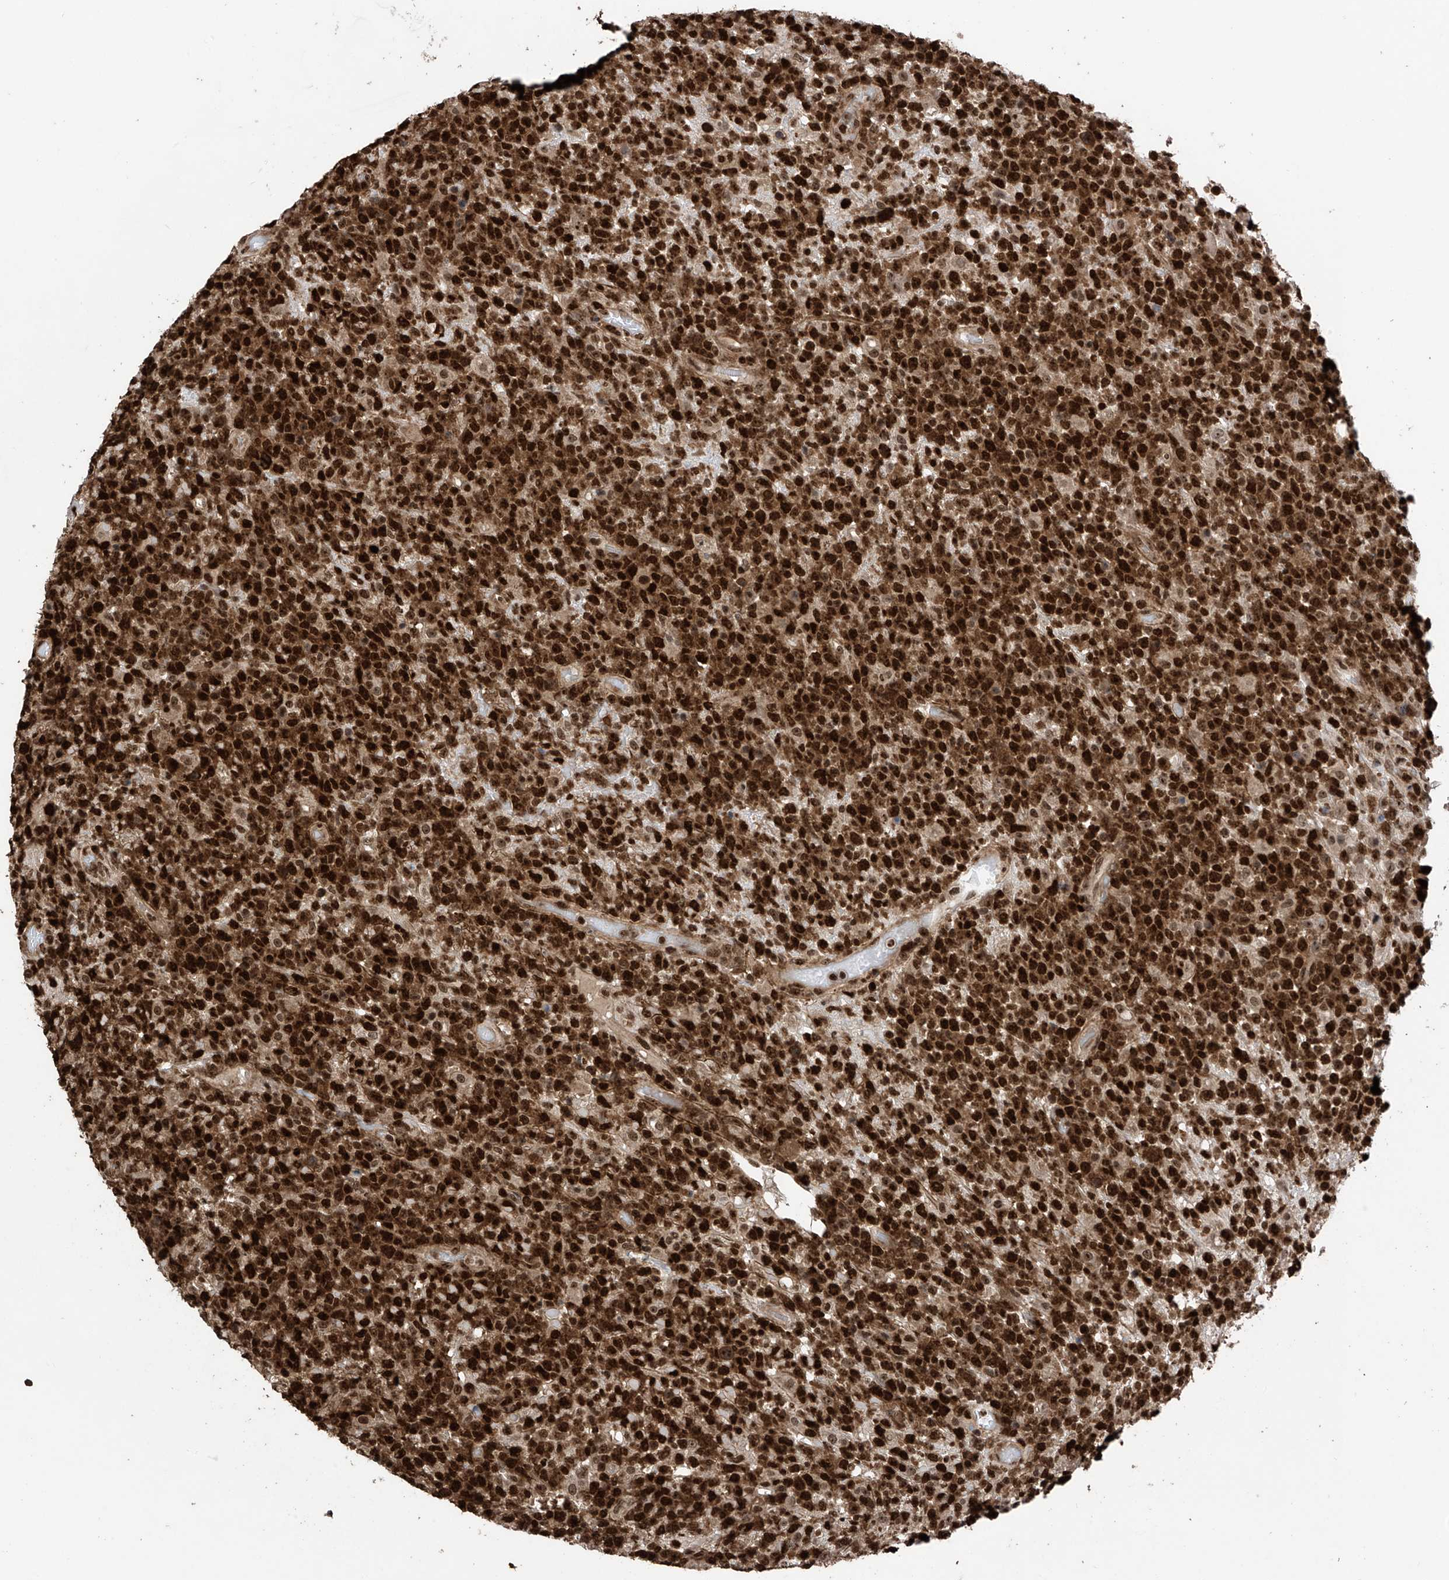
{"staining": {"intensity": "strong", "quantity": ">75%", "location": "nuclear"}, "tissue": "lymphoma", "cell_type": "Tumor cells", "image_type": "cancer", "snomed": [{"axis": "morphology", "description": "Malignant lymphoma, non-Hodgkin's type, High grade"}, {"axis": "topography", "description": "Colon"}], "caption": "The immunohistochemical stain highlights strong nuclear expression in tumor cells of lymphoma tissue.", "gene": "DNAJC9", "patient": {"sex": "female", "age": 53}}